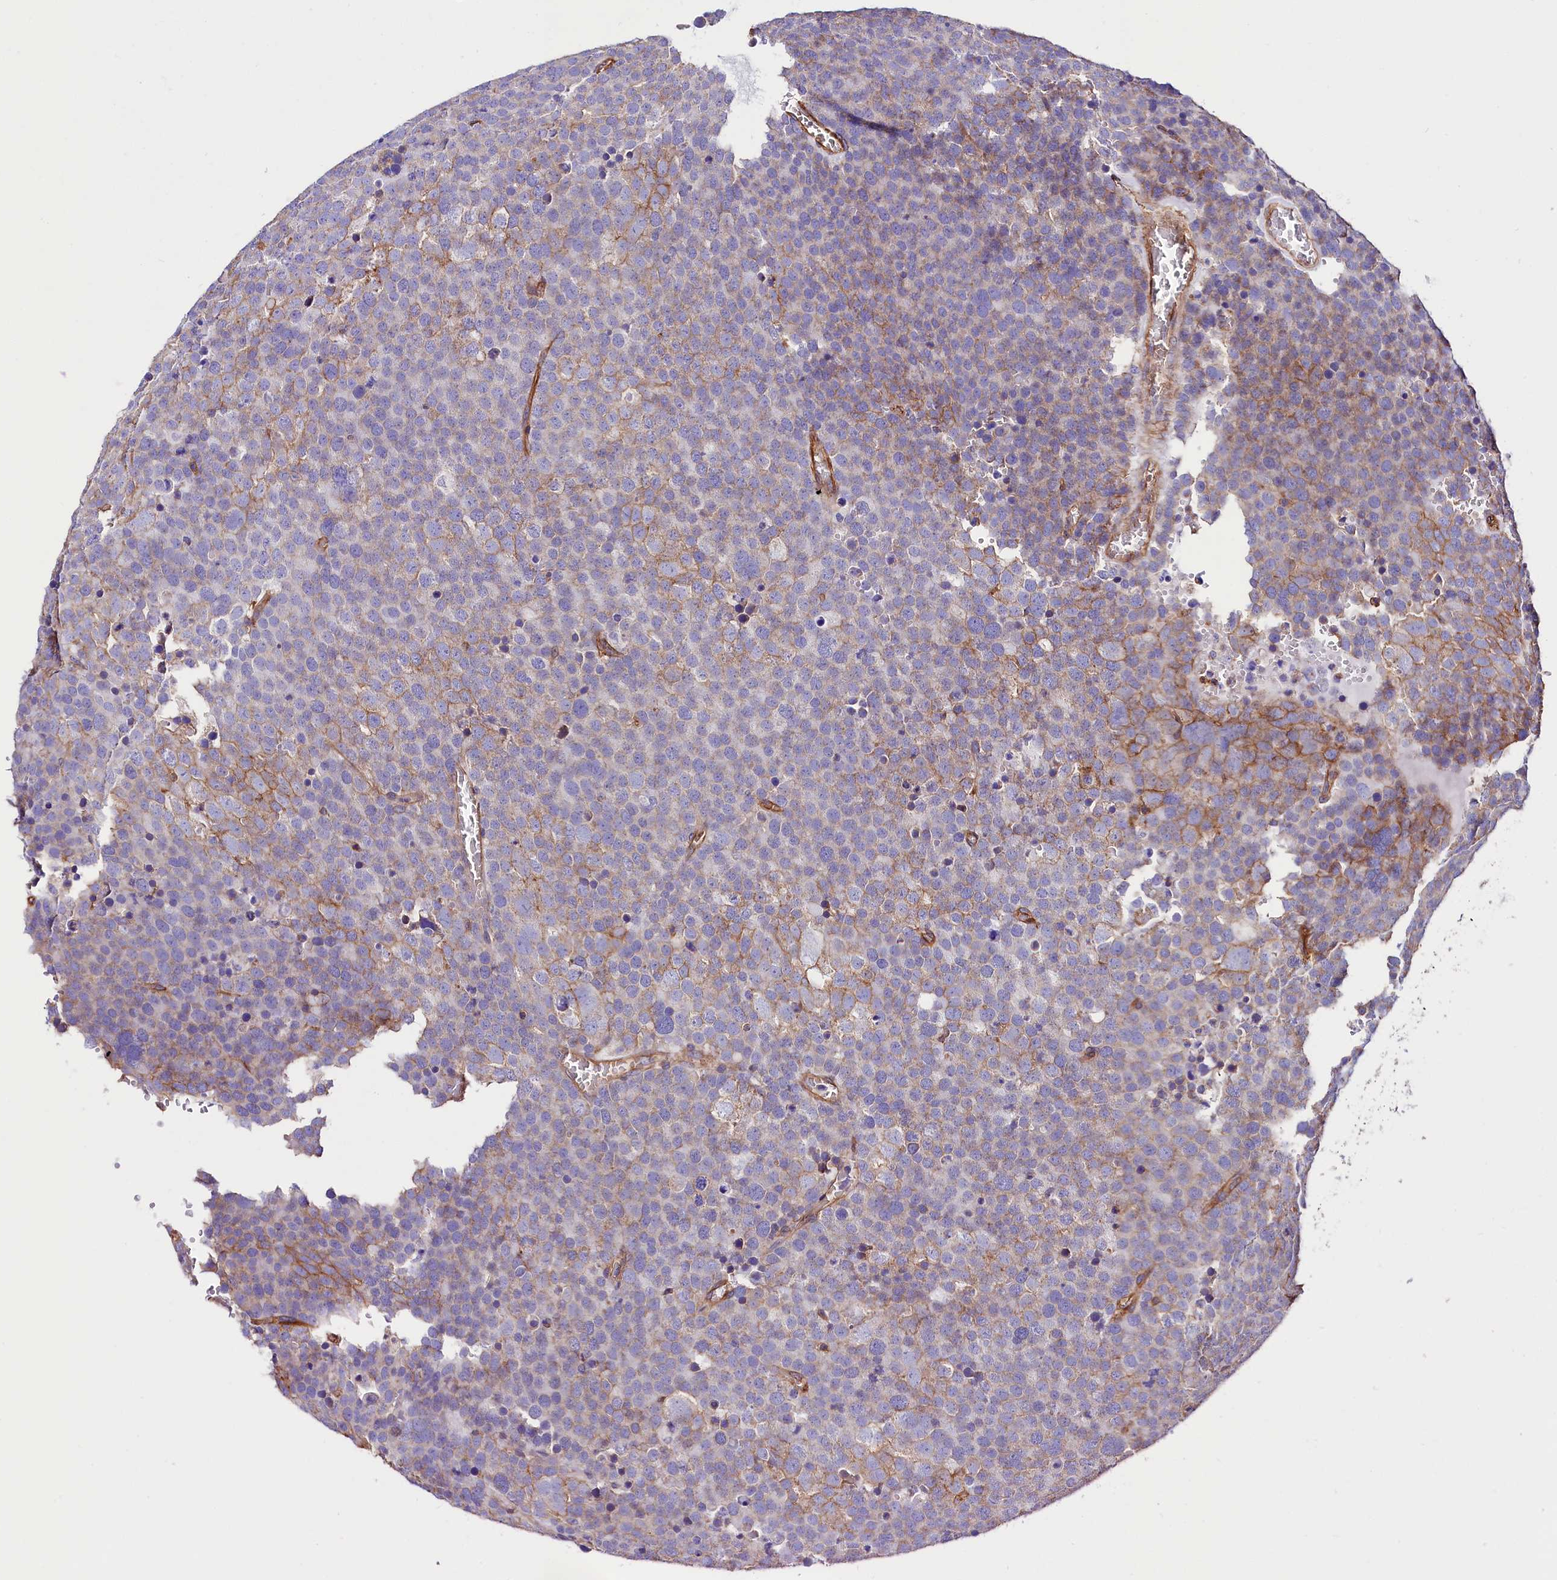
{"staining": {"intensity": "moderate", "quantity": "<25%", "location": "cytoplasmic/membranous"}, "tissue": "testis cancer", "cell_type": "Tumor cells", "image_type": "cancer", "snomed": [{"axis": "morphology", "description": "Seminoma, NOS"}, {"axis": "topography", "description": "Testis"}], "caption": "A histopathology image of human testis cancer (seminoma) stained for a protein shows moderate cytoplasmic/membranous brown staining in tumor cells. (DAB (3,3'-diaminobenzidine) IHC with brightfield microscopy, high magnification).", "gene": "ATP2B4", "patient": {"sex": "male", "age": 71}}